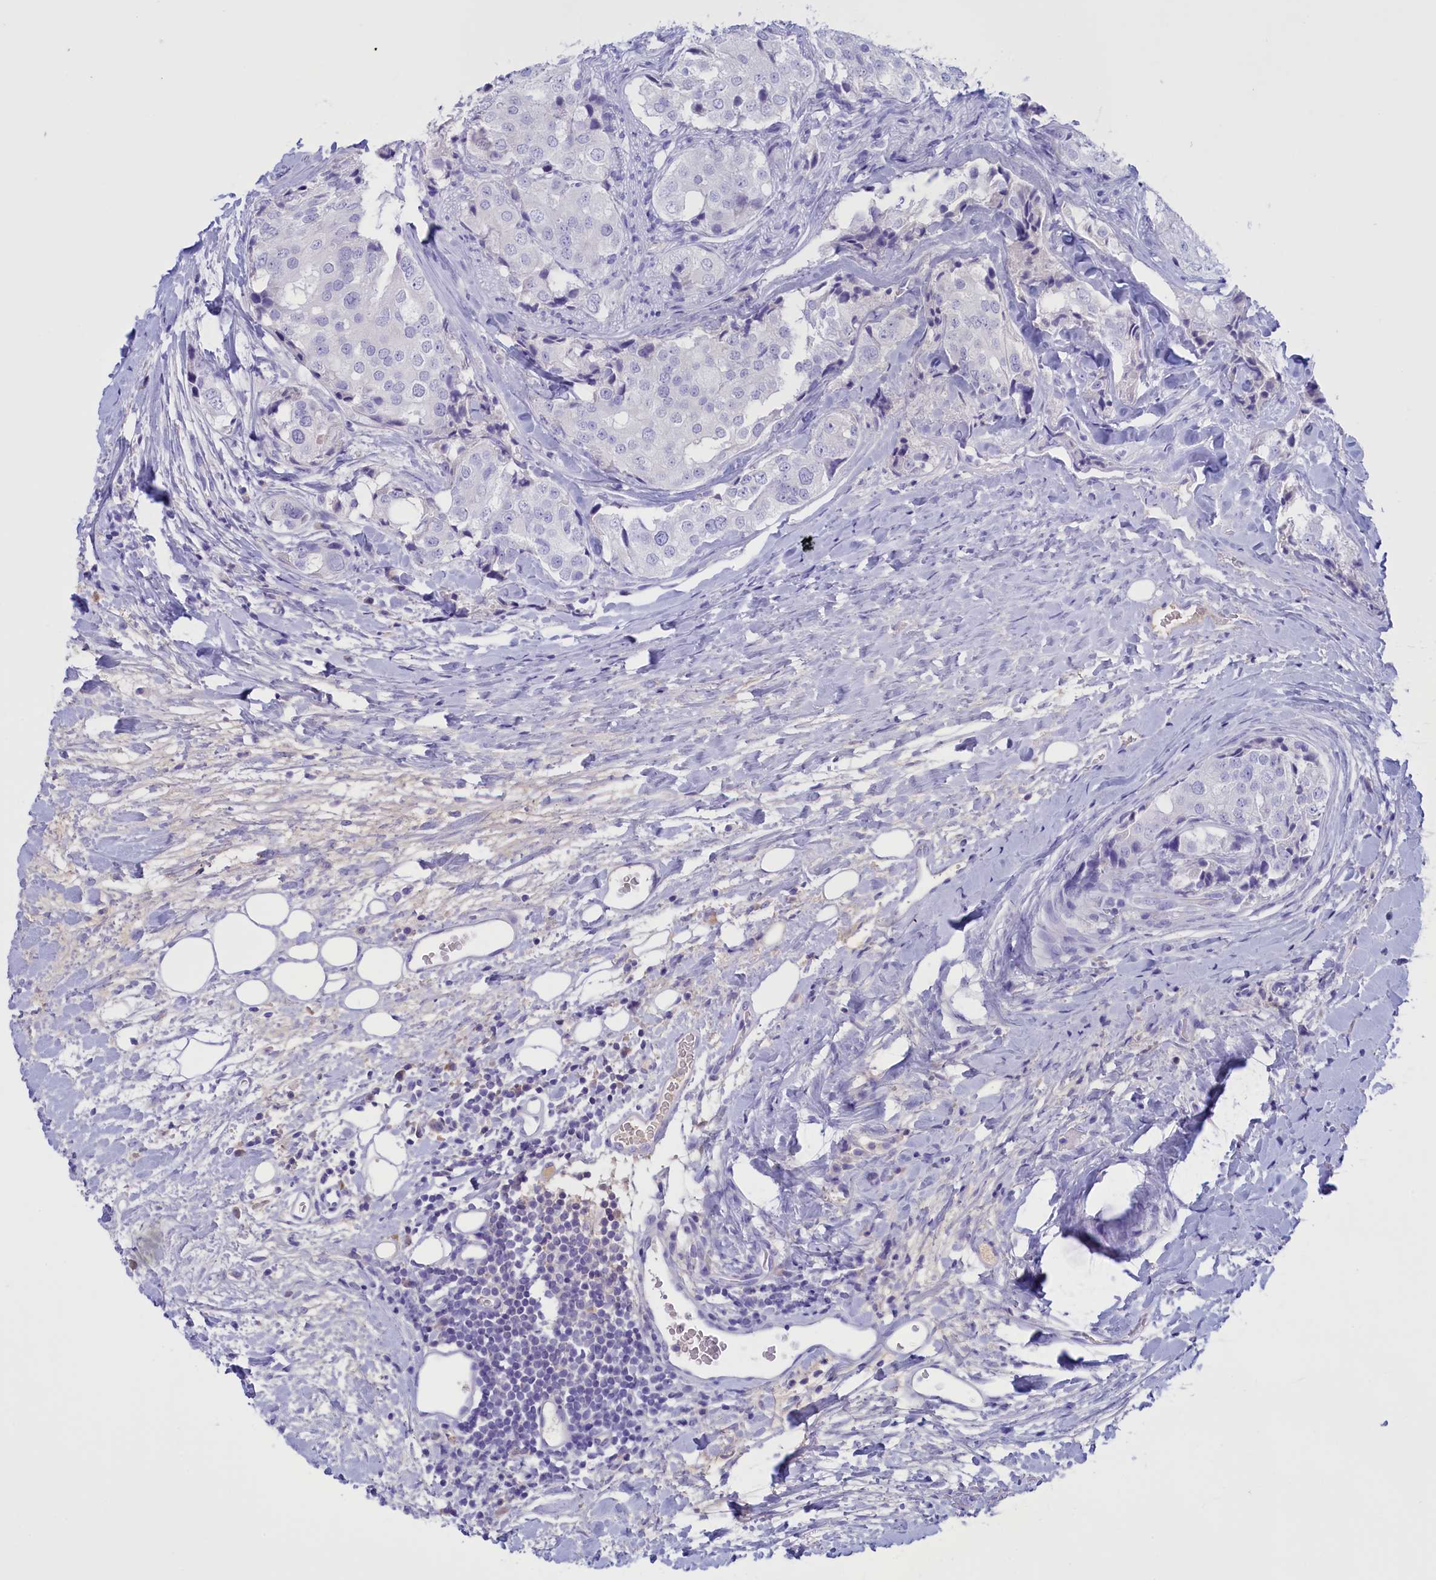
{"staining": {"intensity": "negative", "quantity": "none", "location": "none"}, "tissue": "prostate cancer", "cell_type": "Tumor cells", "image_type": "cancer", "snomed": [{"axis": "morphology", "description": "Adenocarcinoma, High grade"}, {"axis": "topography", "description": "Prostate"}], "caption": "A photomicrograph of human high-grade adenocarcinoma (prostate) is negative for staining in tumor cells.", "gene": "PROK2", "patient": {"sex": "male", "age": 49}}